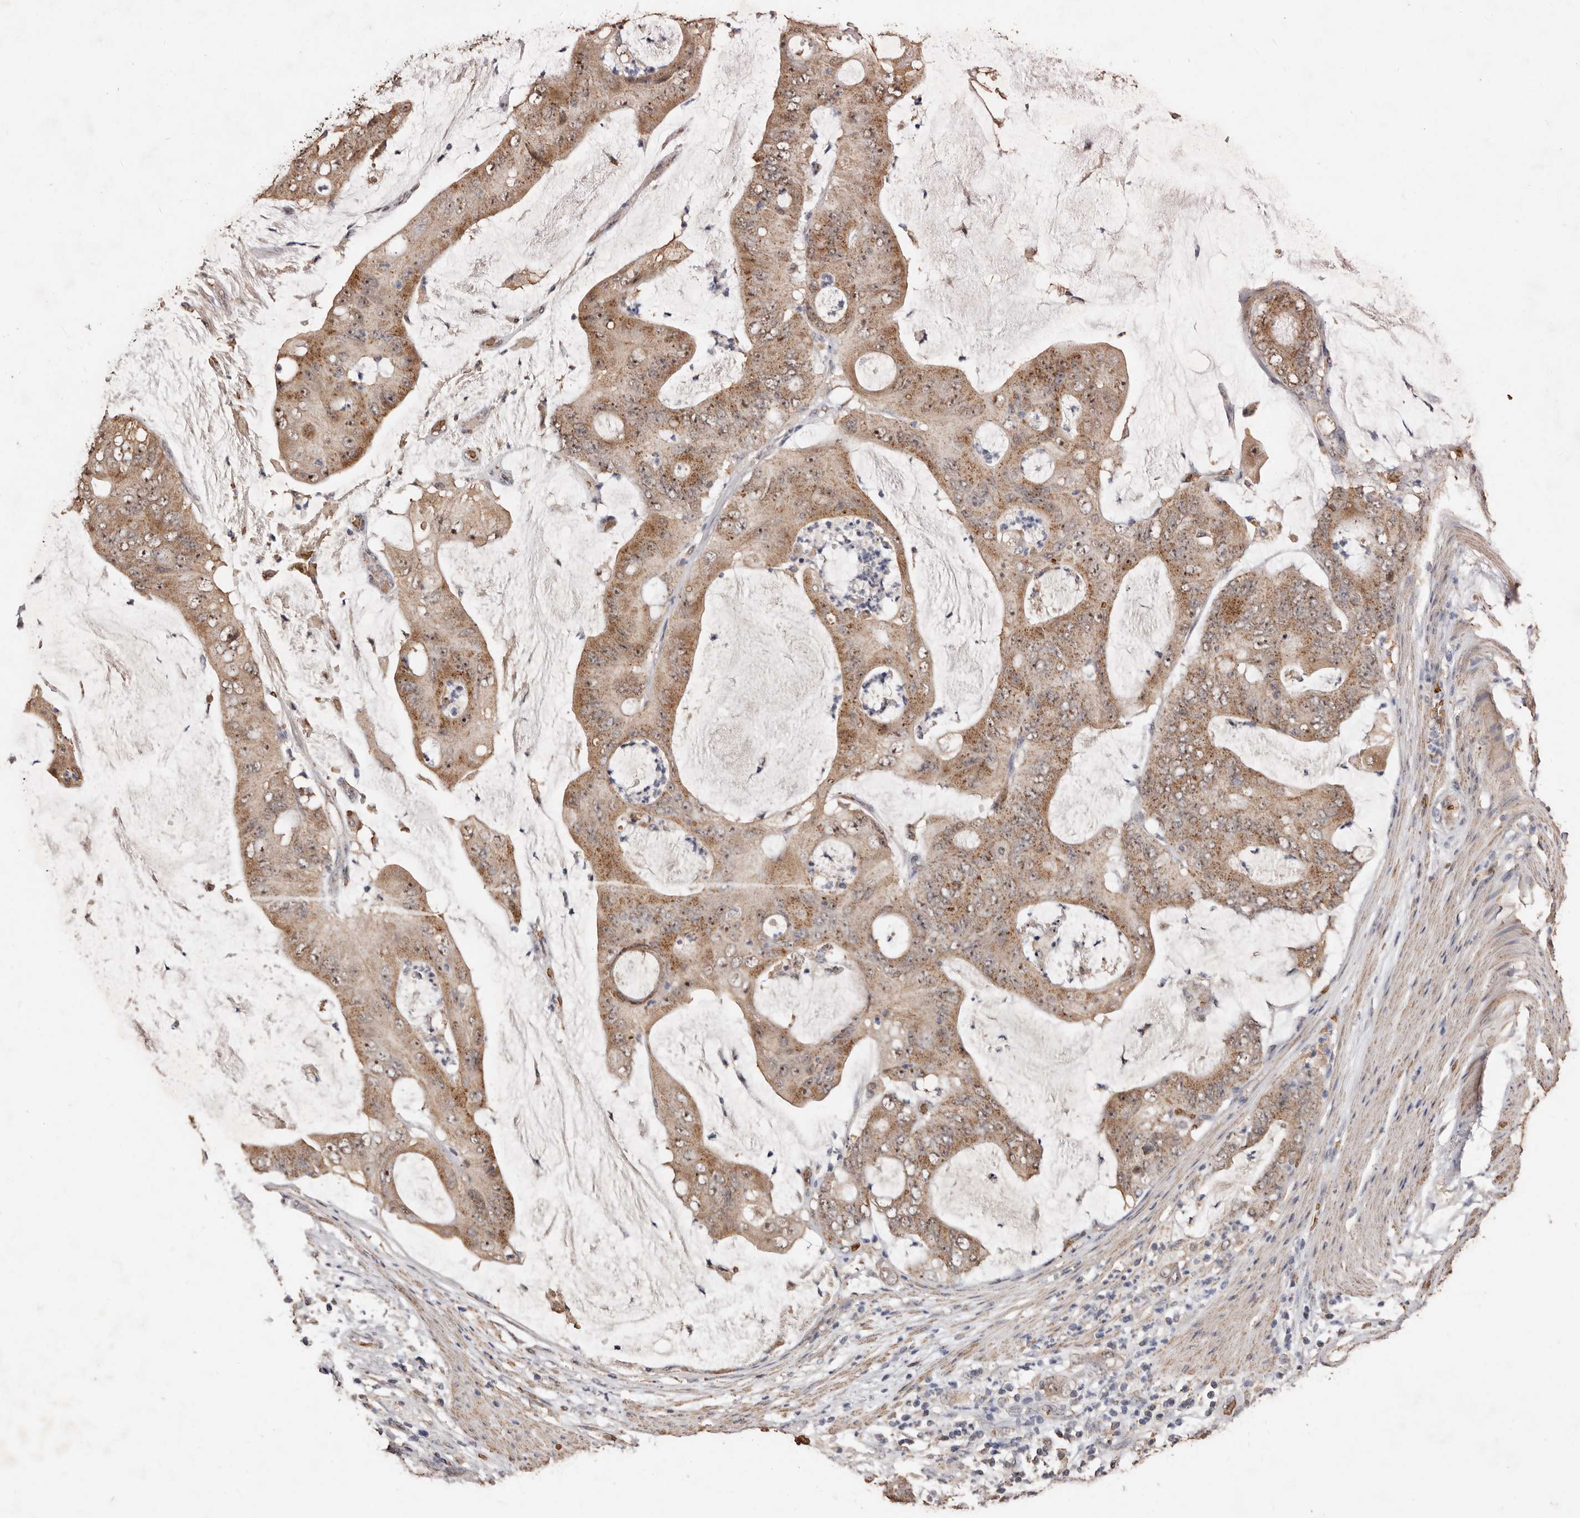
{"staining": {"intensity": "moderate", "quantity": ">75%", "location": "cytoplasmic/membranous"}, "tissue": "stomach cancer", "cell_type": "Tumor cells", "image_type": "cancer", "snomed": [{"axis": "morphology", "description": "Adenocarcinoma, NOS"}, {"axis": "topography", "description": "Stomach"}], "caption": "A brown stain labels moderate cytoplasmic/membranous positivity of a protein in stomach adenocarcinoma tumor cells.", "gene": "GRAMD2A", "patient": {"sex": "female", "age": 73}}